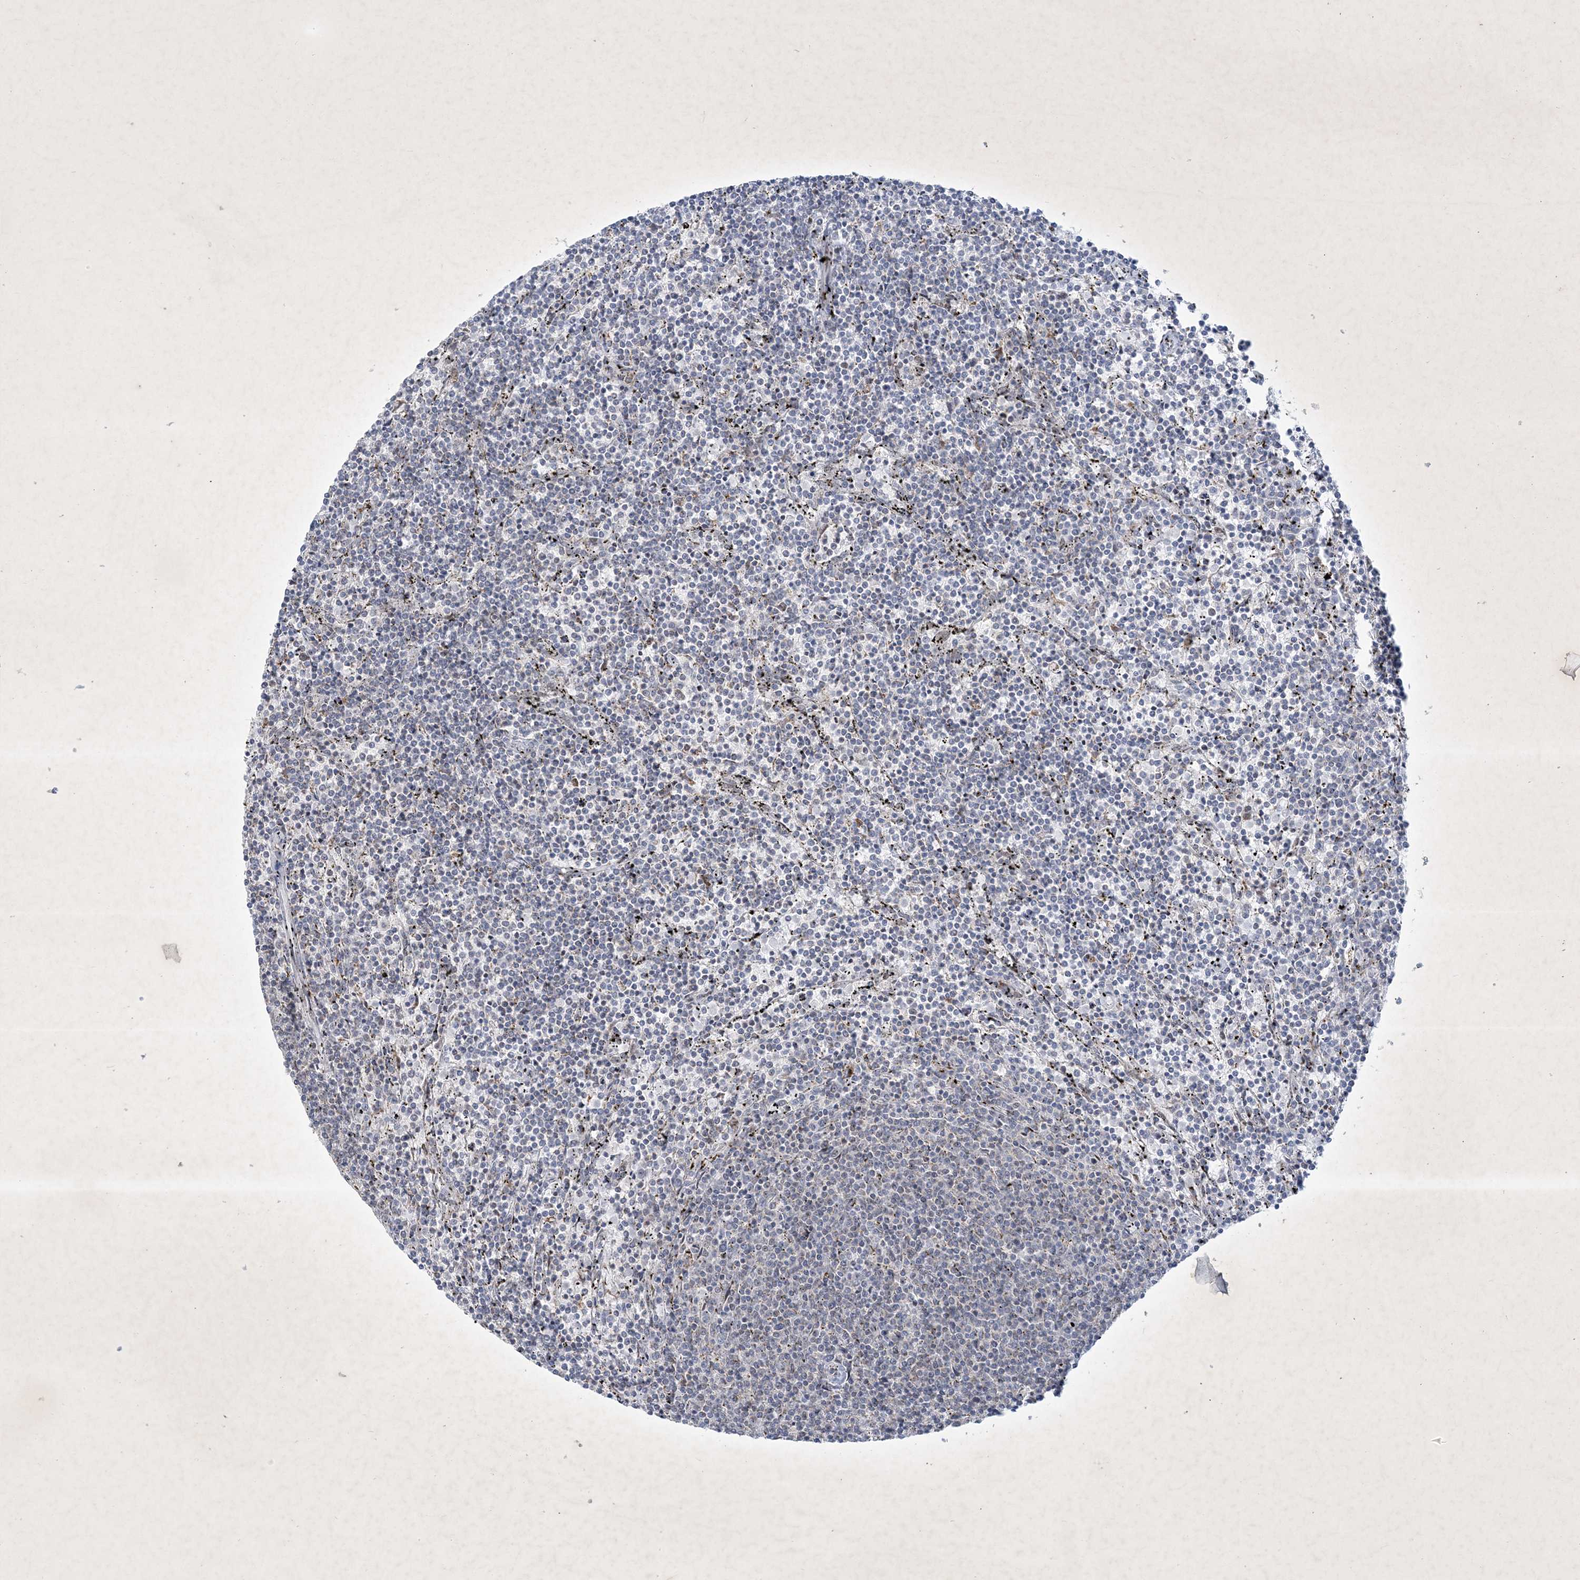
{"staining": {"intensity": "negative", "quantity": "none", "location": "none"}, "tissue": "lymphoma", "cell_type": "Tumor cells", "image_type": "cancer", "snomed": [{"axis": "morphology", "description": "Malignant lymphoma, non-Hodgkin's type, Low grade"}, {"axis": "topography", "description": "Spleen"}], "caption": "There is no significant expression in tumor cells of malignant lymphoma, non-Hodgkin's type (low-grade).", "gene": "ZBTB9", "patient": {"sex": "female", "age": 50}}